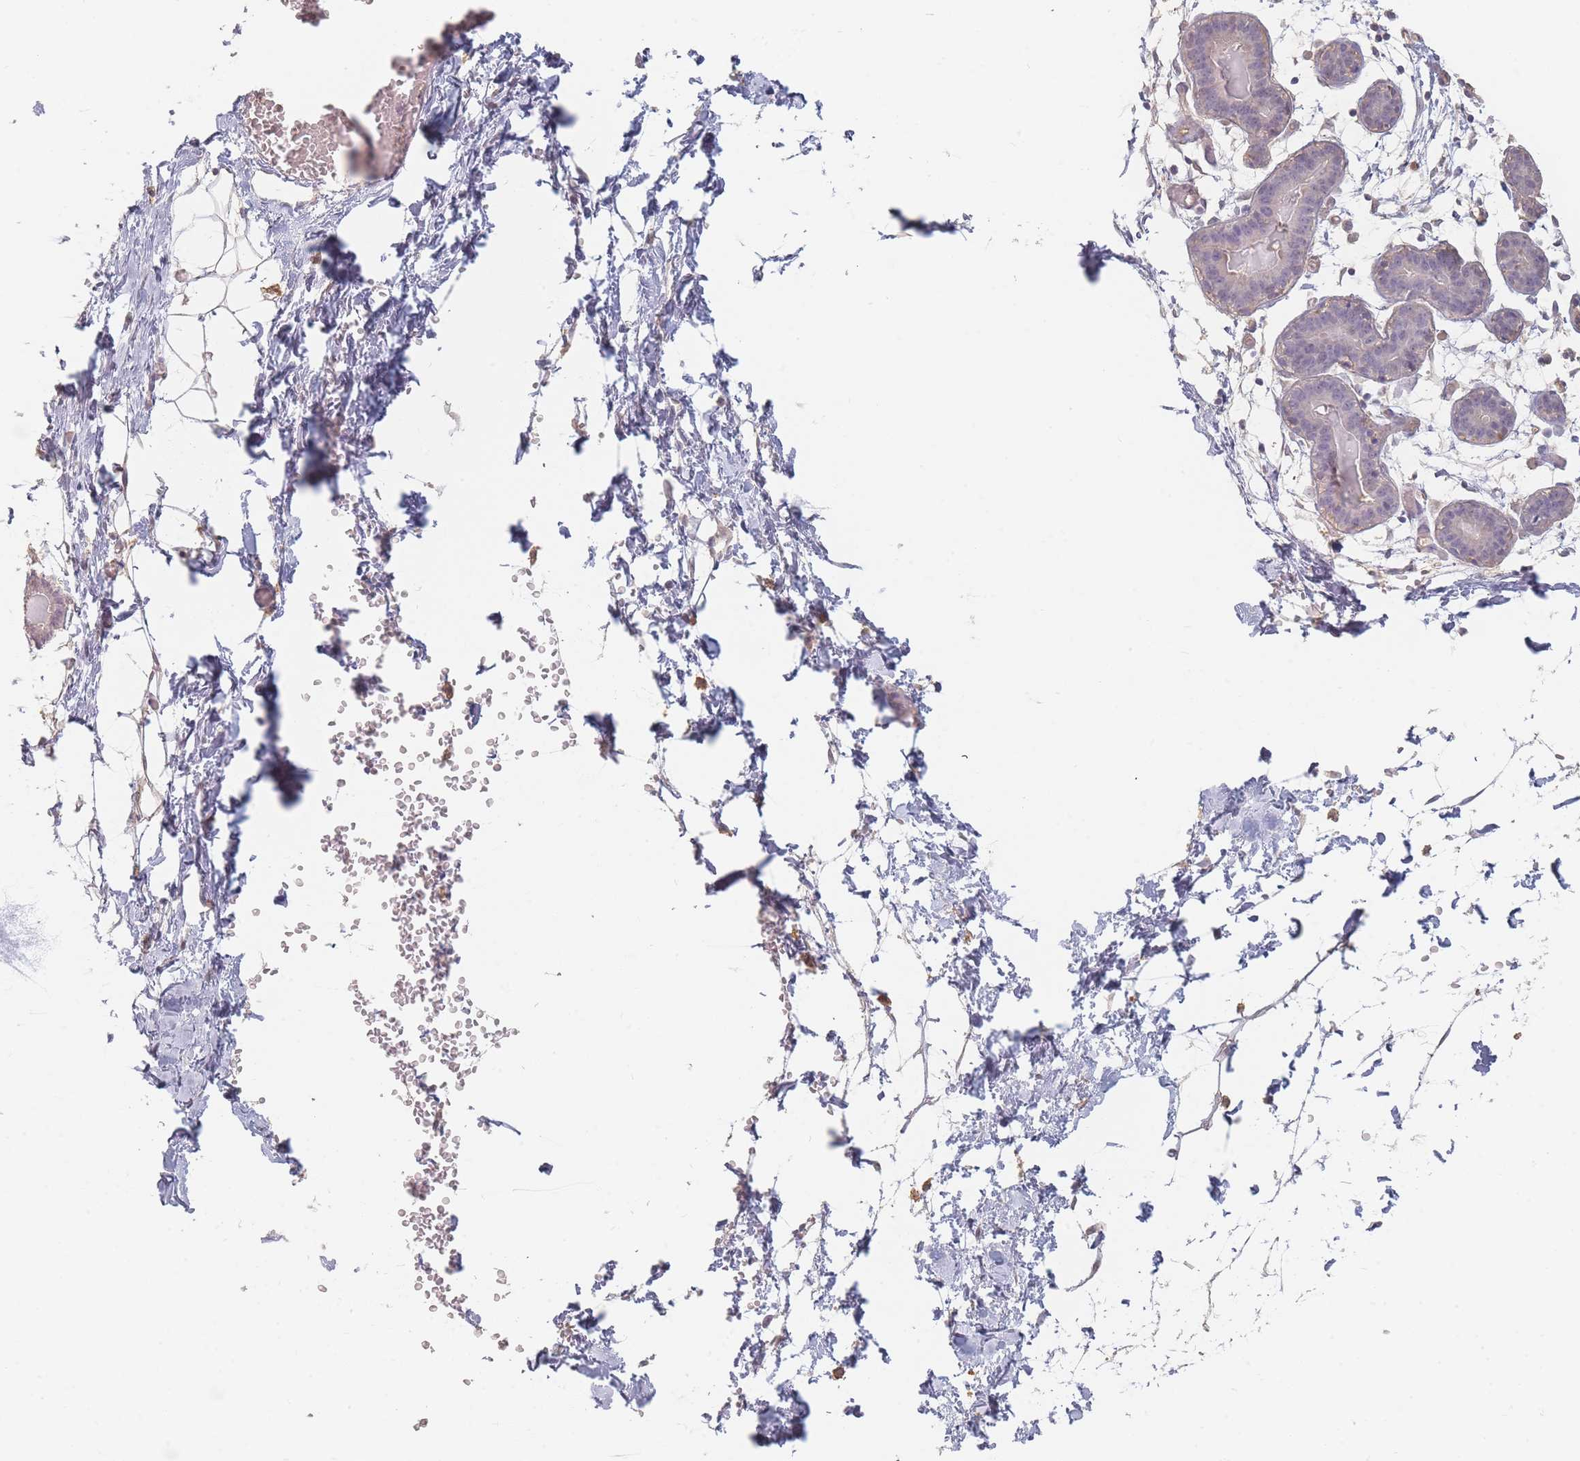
{"staining": {"intensity": "negative", "quantity": "none", "location": "none"}, "tissue": "breast", "cell_type": "Adipocytes", "image_type": "normal", "snomed": [{"axis": "morphology", "description": "Normal tissue, NOS"}, {"axis": "topography", "description": "Breast"}], "caption": "This is a histopathology image of IHC staining of benign breast, which shows no positivity in adipocytes. Nuclei are stained in blue.", "gene": "RFTN1", "patient": {"sex": "female", "age": 27}}